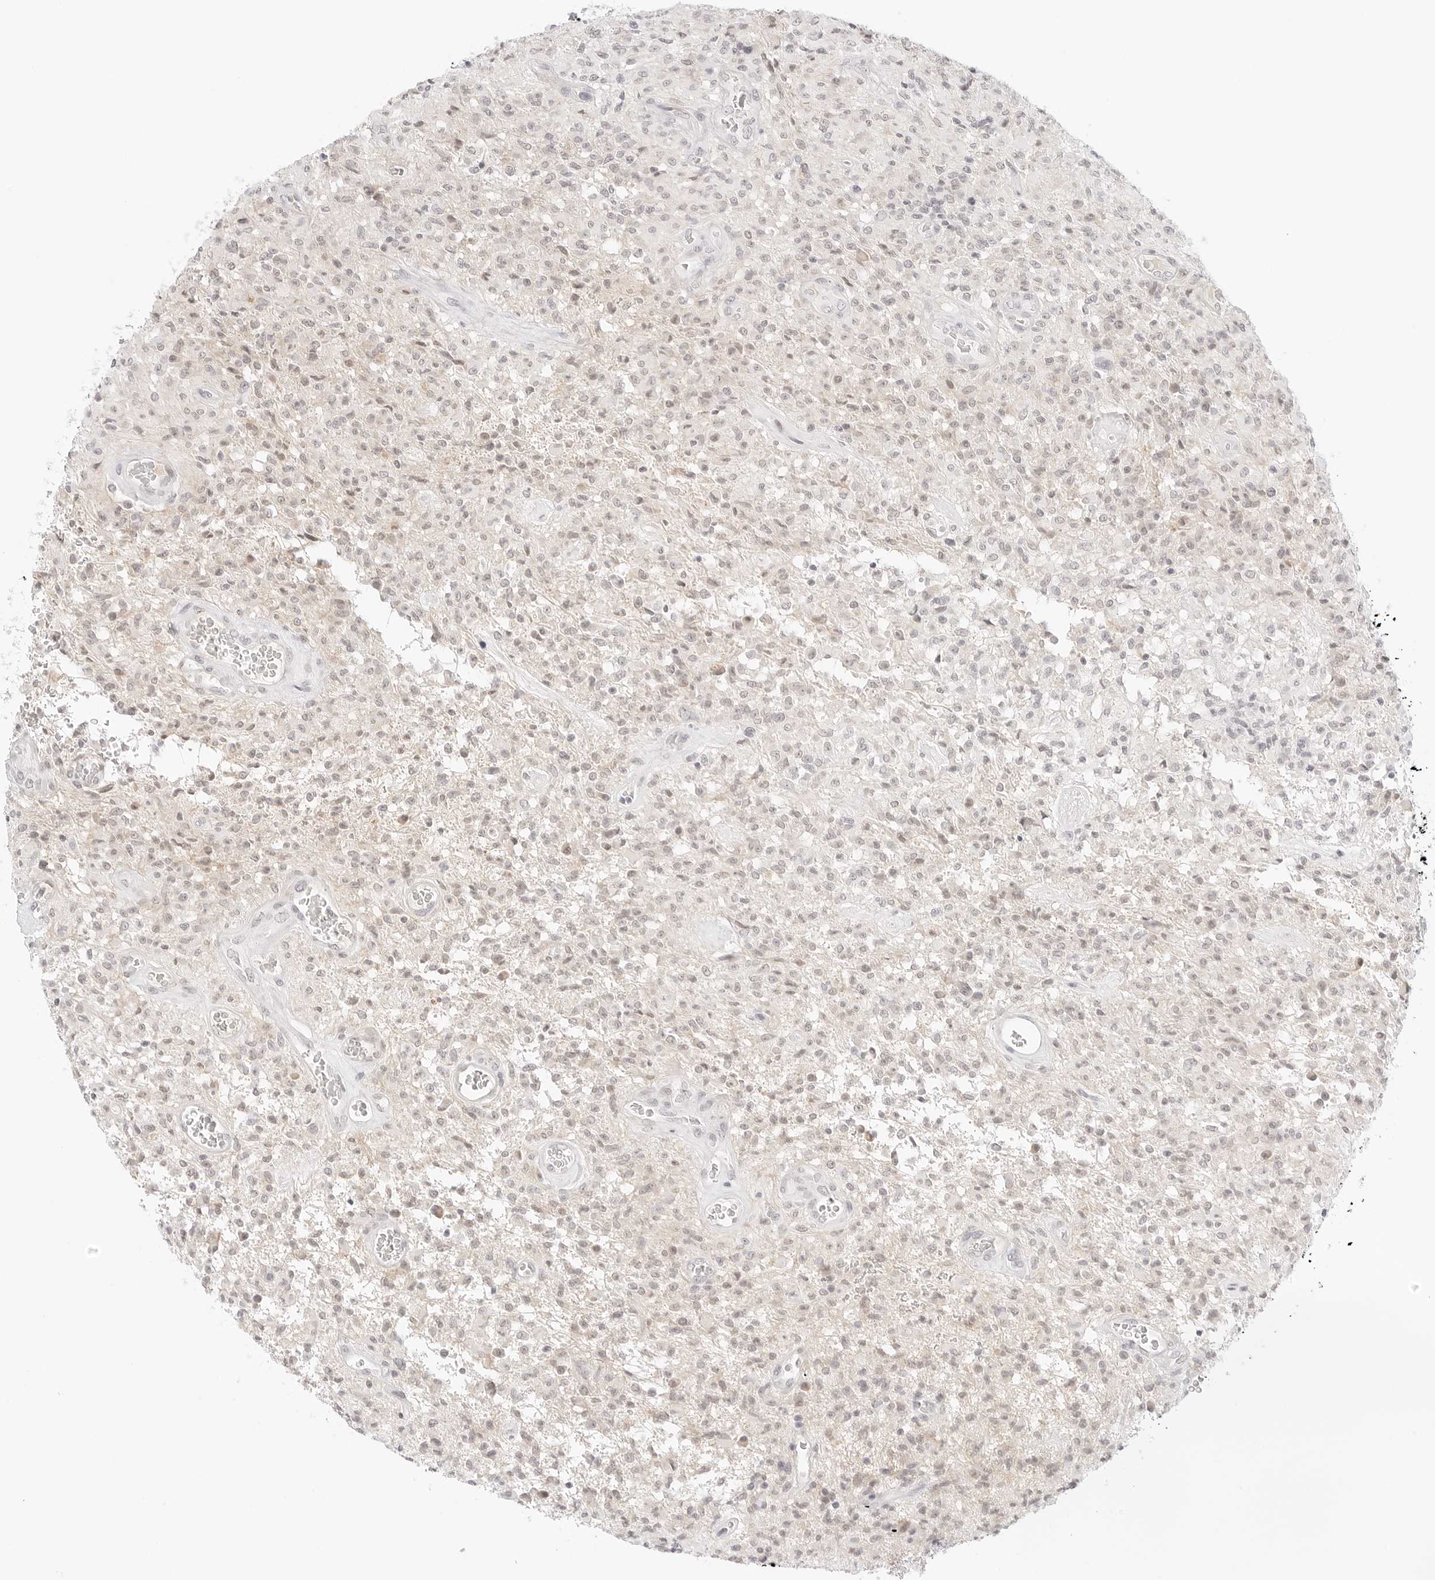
{"staining": {"intensity": "weak", "quantity": "<25%", "location": "nuclear"}, "tissue": "glioma", "cell_type": "Tumor cells", "image_type": "cancer", "snomed": [{"axis": "morphology", "description": "Glioma, malignant, High grade"}, {"axis": "topography", "description": "Brain"}], "caption": "Glioma was stained to show a protein in brown. There is no significant staining in tumor cells. (DAB (3,3'-diaminobenzidine) IHC with hematoxylin counter stain).", "gene": "XKR4", "patient": {"sex": "female", "age": 57}}